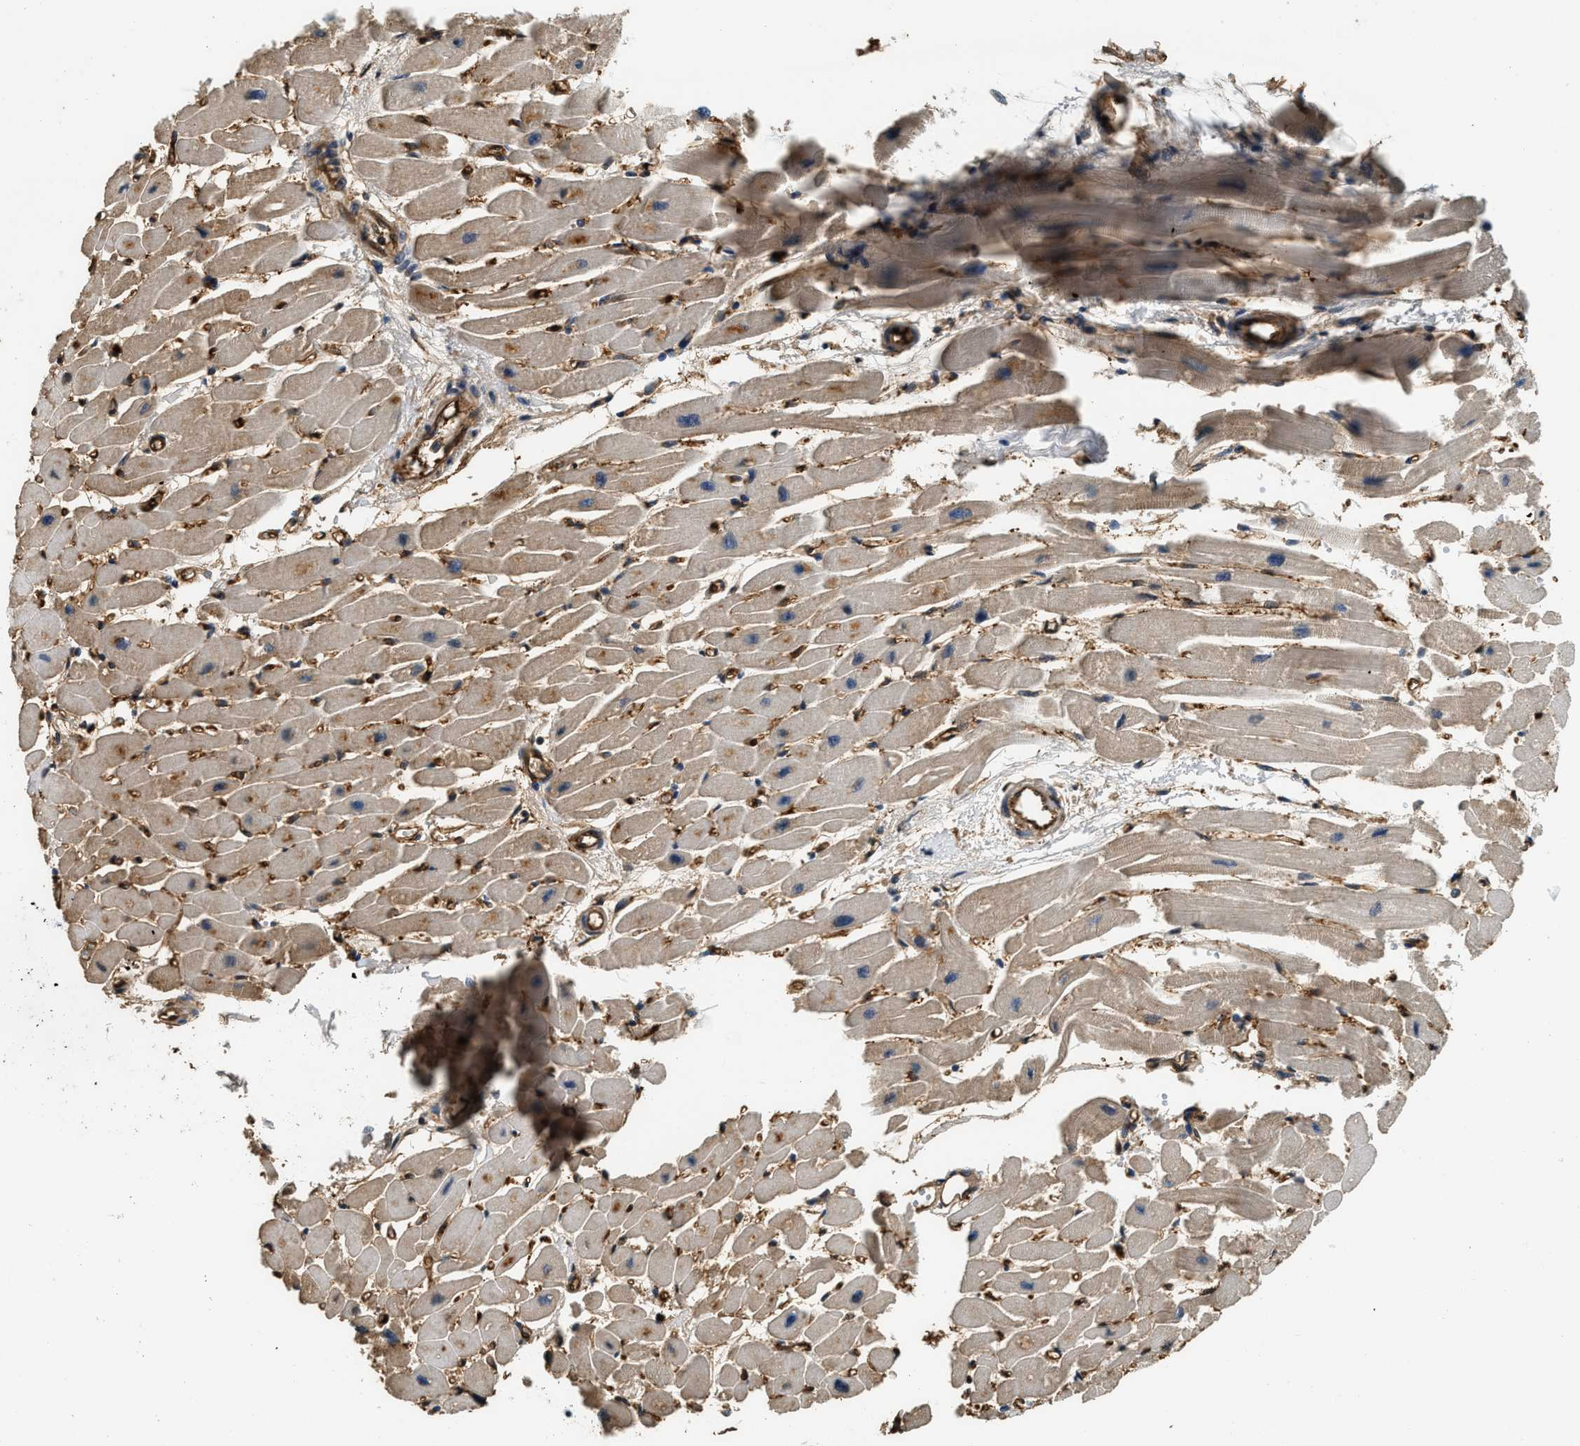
{"staining": {"intensity": "weak", "quantity": "25%-75%", "location": "cytoplasmic/membranous"}, "tissue": "heart muscle", "cell_type": "Cardiomyocytes", "image_type": "normal", "snomed": [{"axis": "morphology", "description": "Normal tissue, NOS"}, {"axis": "topography", "description": "Heart"}], "caption": "Immunohistochemistry of unremarkable human heart muscle displays low levels of weak cytoplasmic/membranous staining in approximately 25%-75% of cardiomyocytes.", "gene": "ANXA3", "patient": {"sex": "female", "age": 54}}